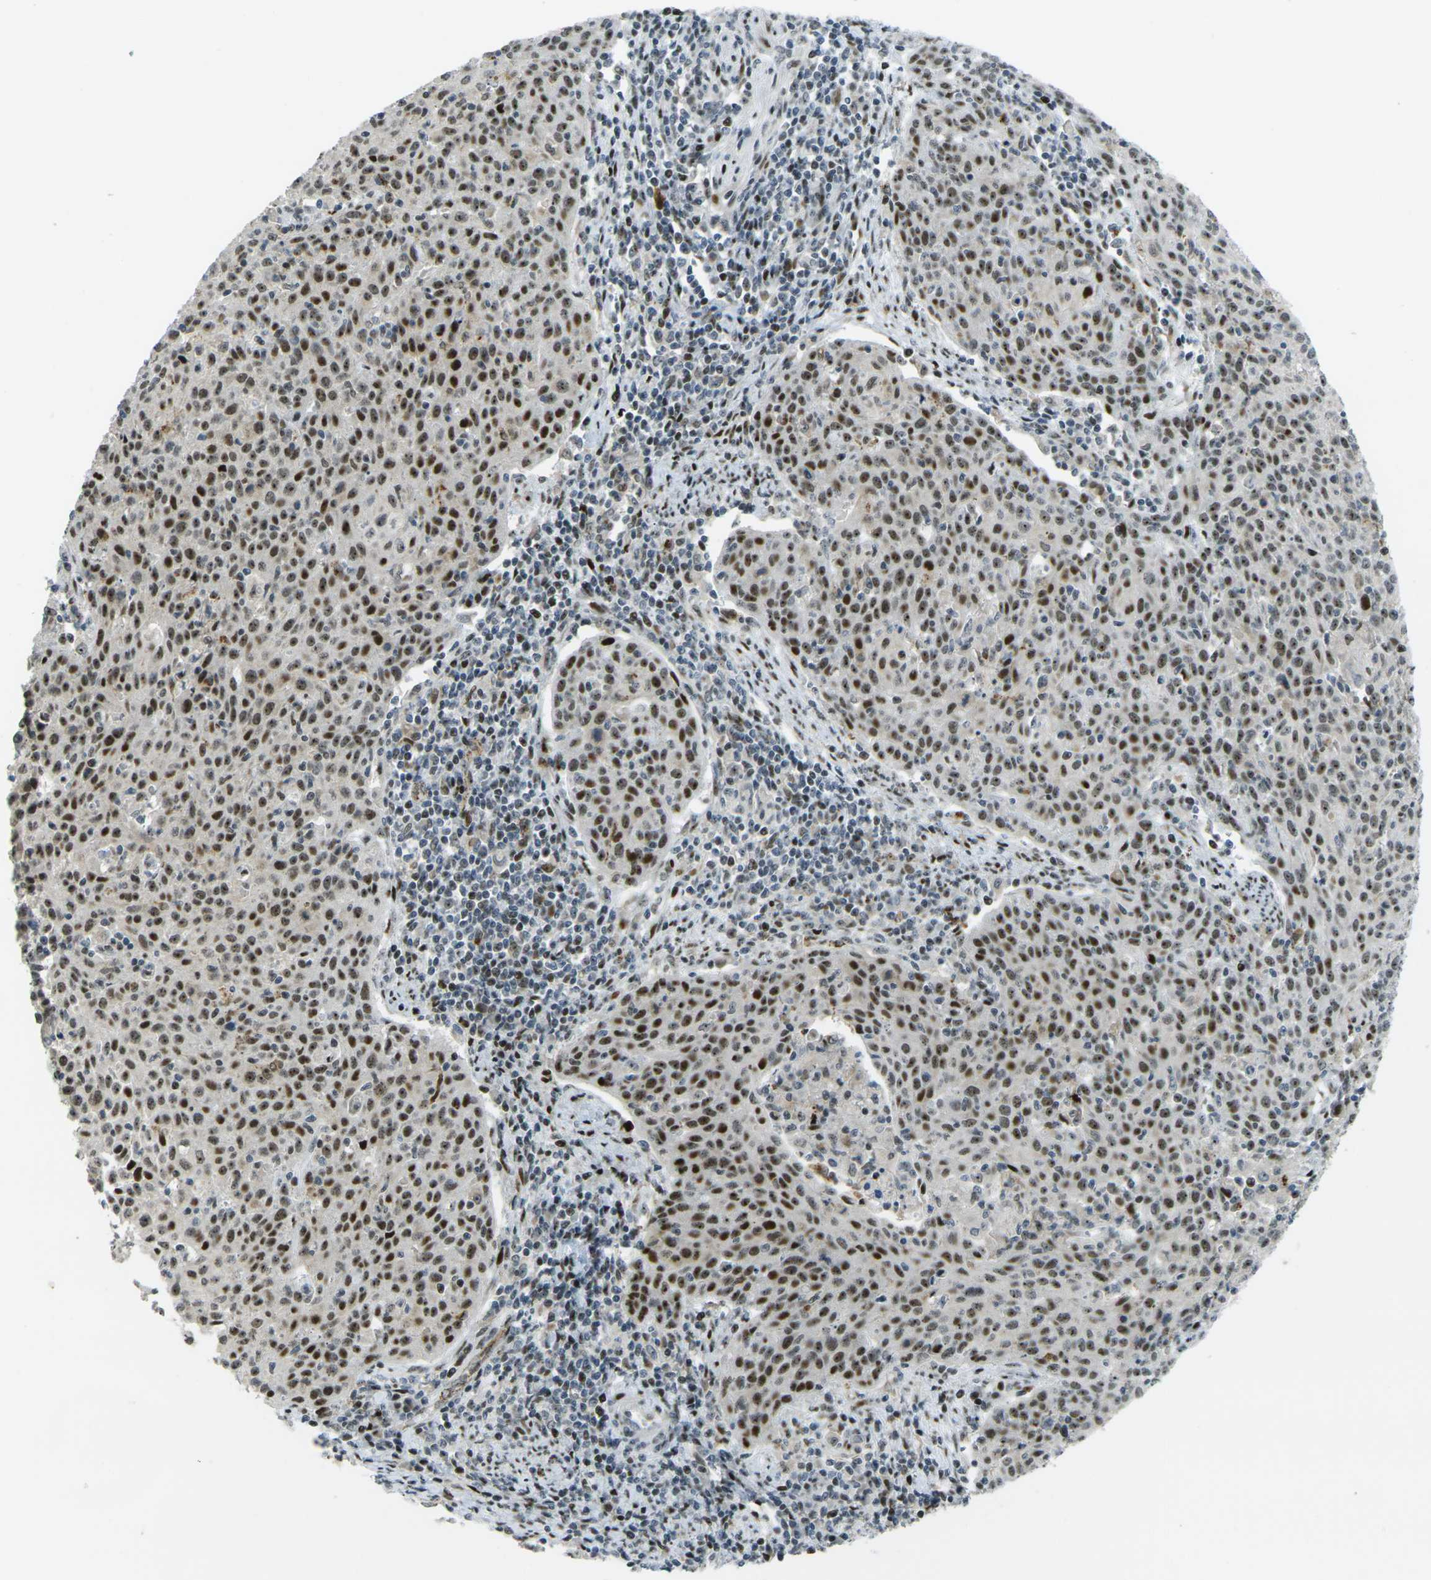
{"staining": {"intensity": "strong", "quantity": ">75%", "location": "nuclear"}, "tissue": "cervical cancer", "cell_type": "Tumor cells", "image_type": "cancer", "snomed": [{"axis": "morphology", "description": "Squamous cell carcinoma, NOS"}, {"axis": "topography", "description": "Cervix"}], "caption": "Approximately >75% of tumor cells in squamous cell carcinoma (cervical) demonstrate strong nuclear protein staining as visualized by brown immunohistochemical staining.", "gene": "UBE2C", "patient": {"sex": "female", "age": 38}}